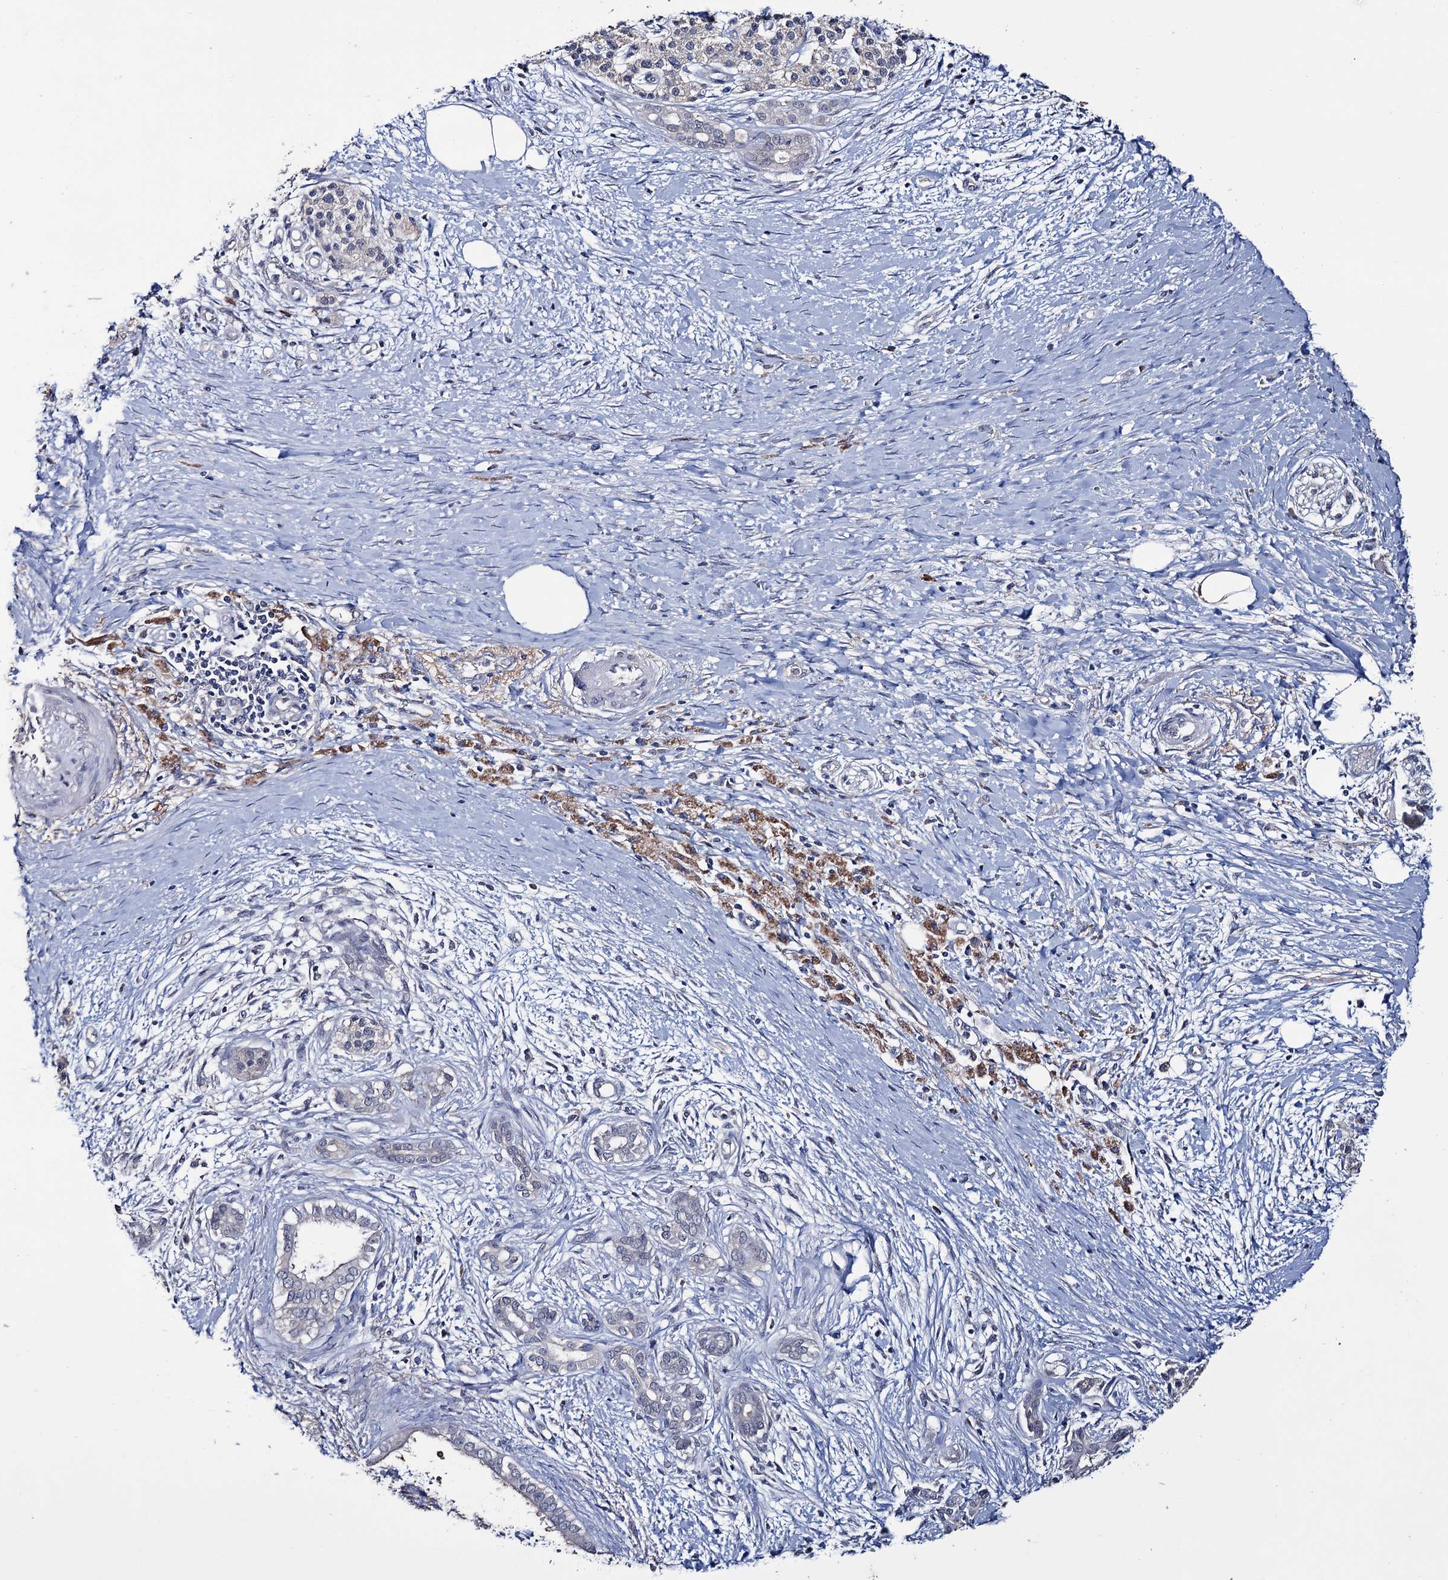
{"staining": {"intensity": "negative", "quantity": "none", "location": "none"}, "tissue": "pancreatic cancer", "cell_type": "Tumor cells", "image_type": "cancer", "snomed": [{"axis": "morphology", "description": "Adenocarcinoma, NOS"}, {"axis": "topography", "description": "Pancreas"}], "caption": "The micrograph exhibits no staining of tumor cells in pancreatic cancer (adenocarcinoma).", "gene": "EPB41L5", "patient": {"sex": "male", "age": 58}}